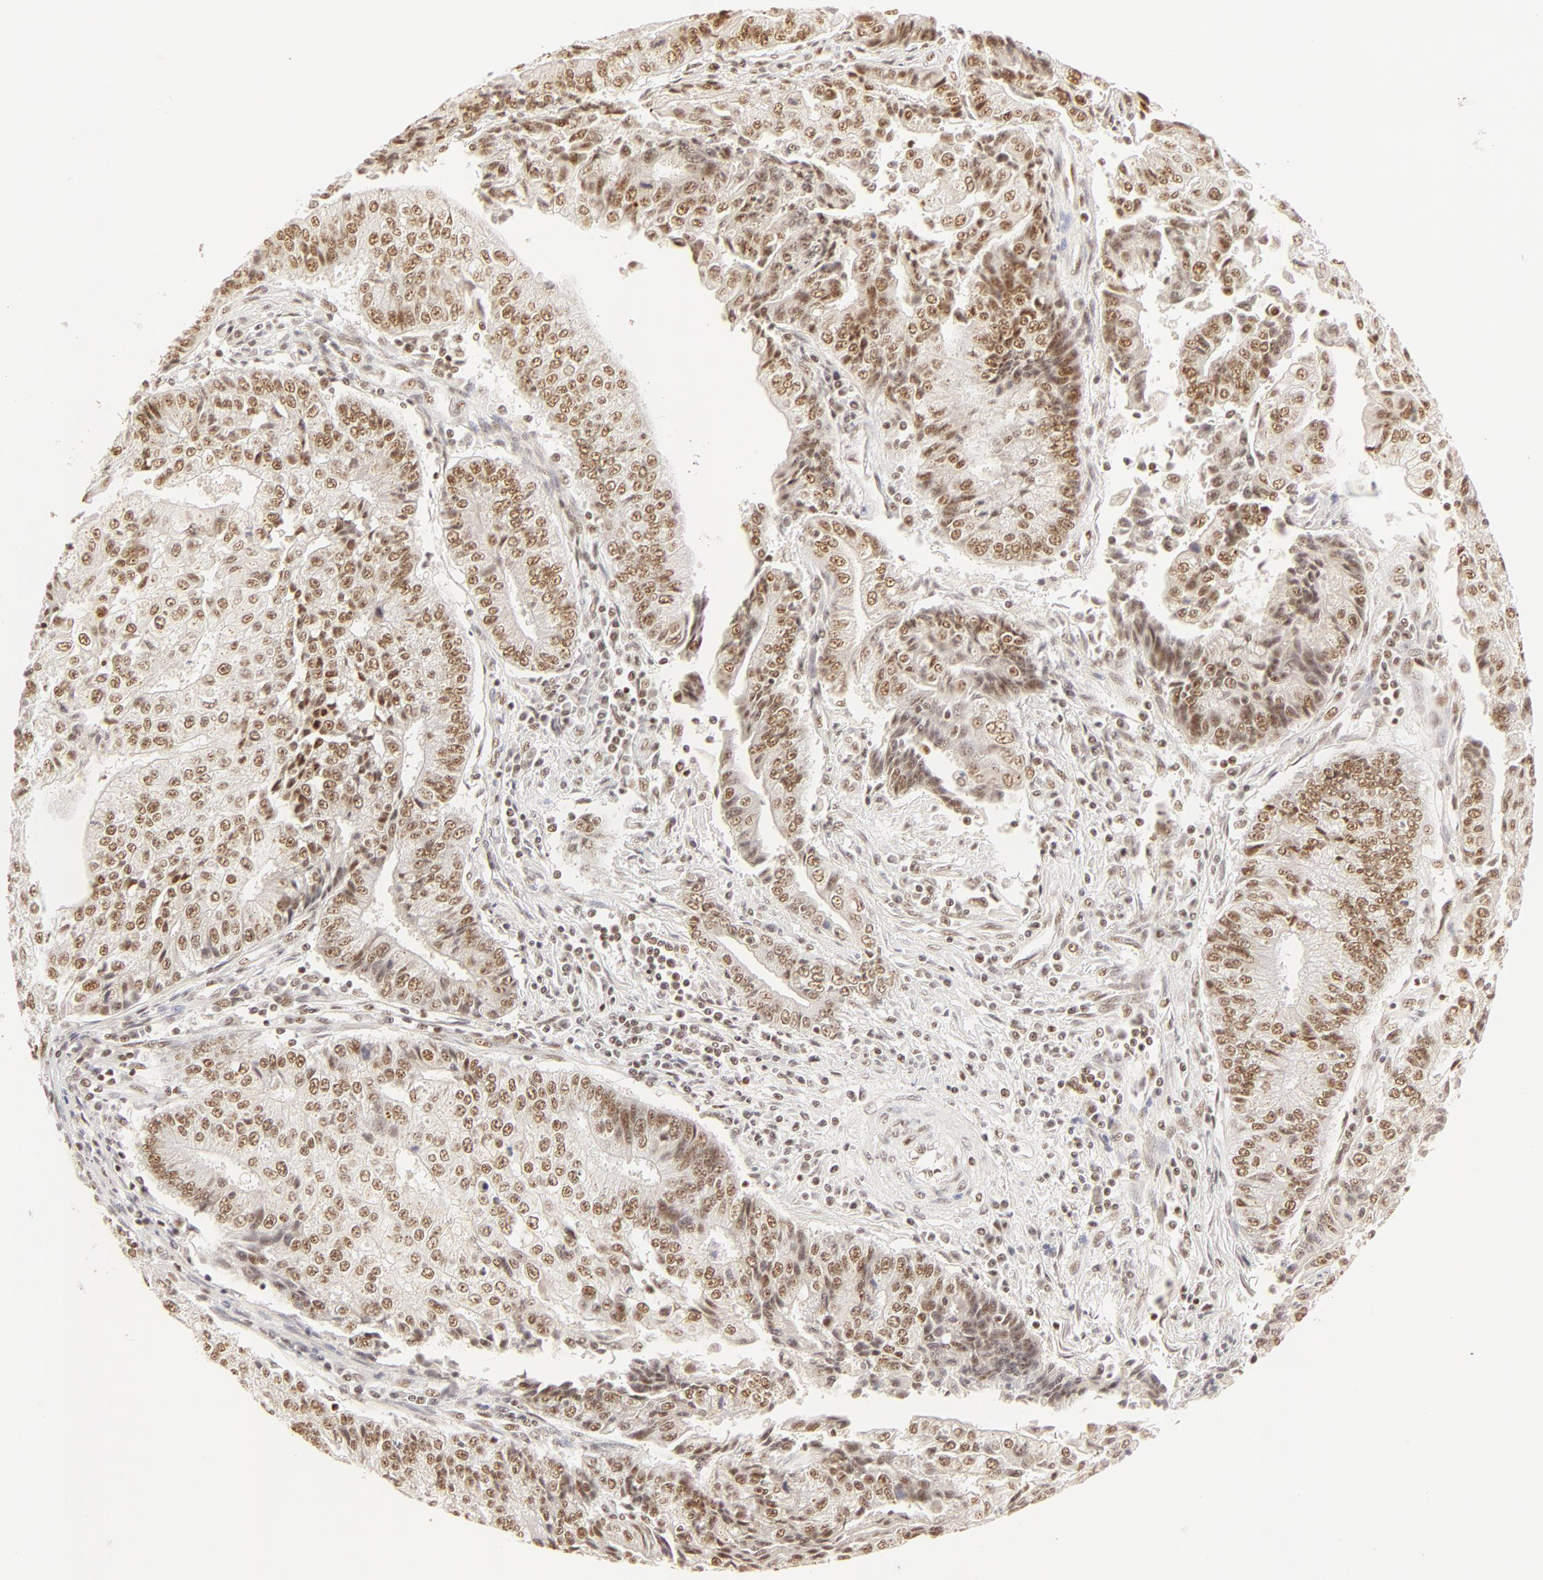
{"staining": {"intensity": "moderate", "quantity": ">75%", "location": "nuclear"}, "tissue": "endometrial cancer", "cell_type": "Tumor cells", "image_type": "cancer", "snomed": [{"axis": "morphology", "description": "Adenocarcinoma, NOS"}, {"axis": "topography", "description": "Endometrium"}], "caption": "Tumor cells demonstrate moderate nuclear staining in approximately >75% of cells in endometrial adenocarcinoma.", "gene": "RBM39", "patient": {"sex": "female", "age": 75}}